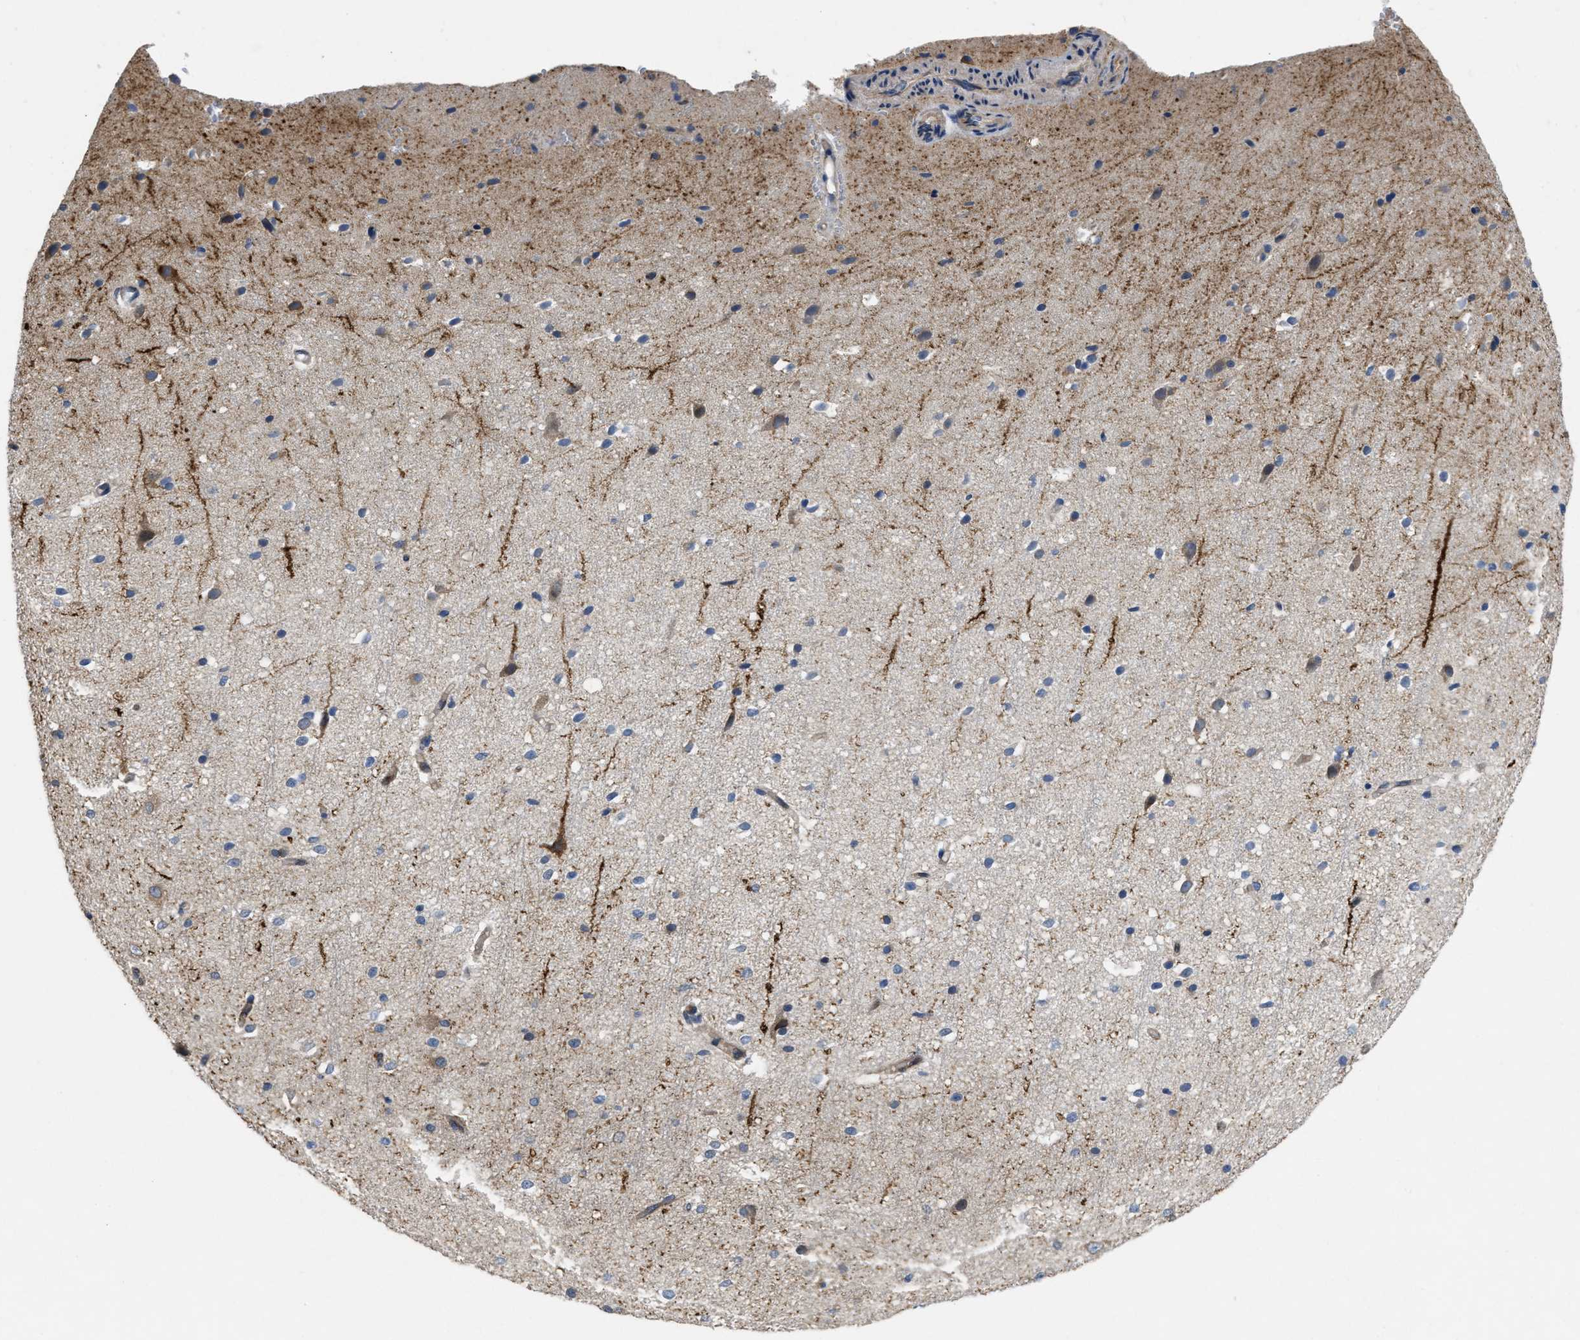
{"staining": {"intensity": "moderate", "quantity": ">75%", "location": "cytoplasmic/membranous"}, "tissue": "cerebral cortex", "cell_type": "Endothelial cells", "image_type": "normal", "snomed": [{"axis": "morphology", "description": "Normal tissue, NOS"}, {"axis": "morphology", "description": "Developmental malformation"}, {"axis": "topography", "description": "Cerebral cortex"}], "caption": "An immunohistochemistry histopathology image of normal tissue is shown. Protein staining in brown highlights moderate cytoplasmic/membranous positivity in cerebral cortex within endothelial cells.", "gene": "EOGT", "patient": {"sex": "female", "age": 30}}